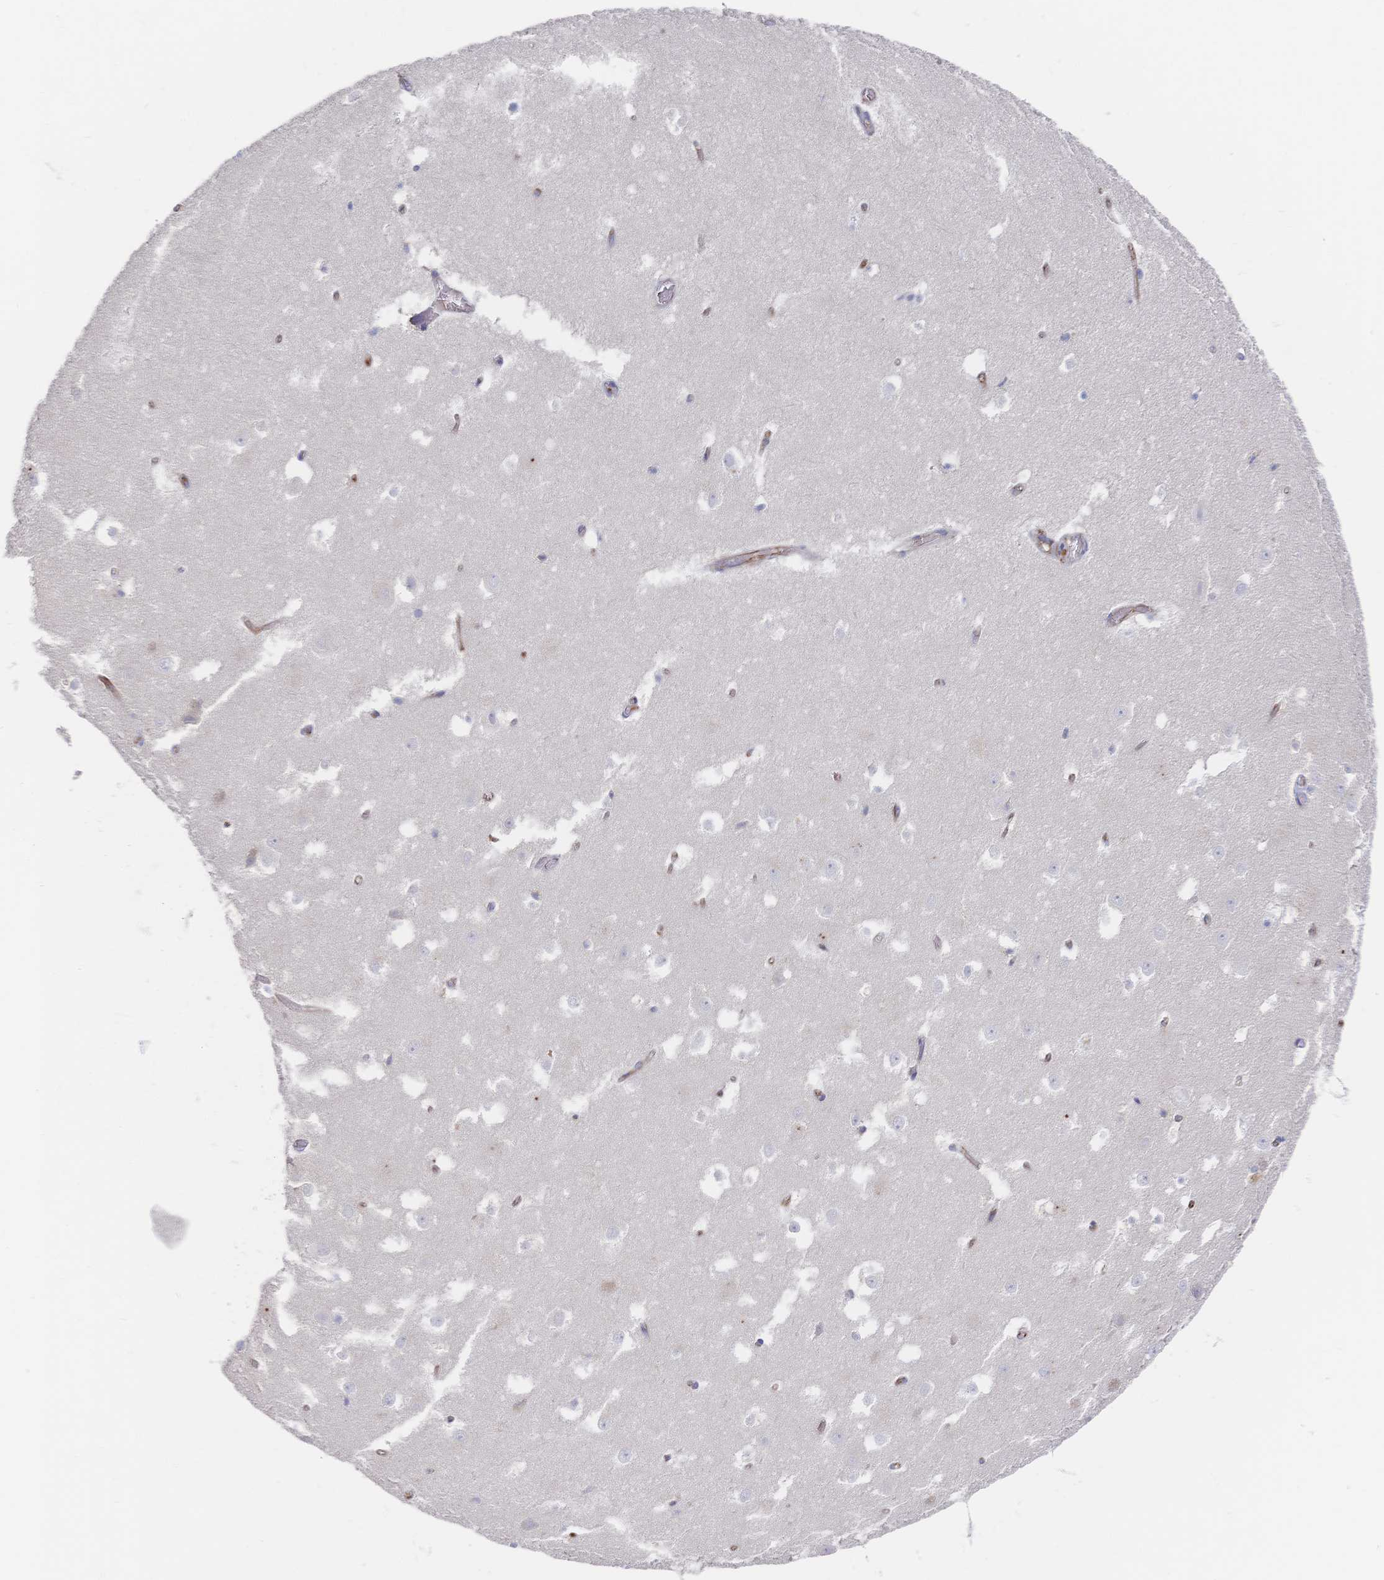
{"staining": {"intensity": "negative", "quantity": "none", "location": "none"}, "tissue": "hippocampus", "cell_type": "Glial cells", "image_type": "normal", "snomed": [{"axis": "morphology", "description": "Normal tissue, NOS"}, {"axis": "topography", "description": "Hippocampus"}], "caption": "The photomicrograph exhibits no significant staining in glial cells of hippocampus. (Stains: DAB immunohistochemistry with hematoxylin counter stain, Microscopy: brightfield microscopy at high magnification).", "gene": "F11R", "patient": {"sex": "female", "age": 52}}